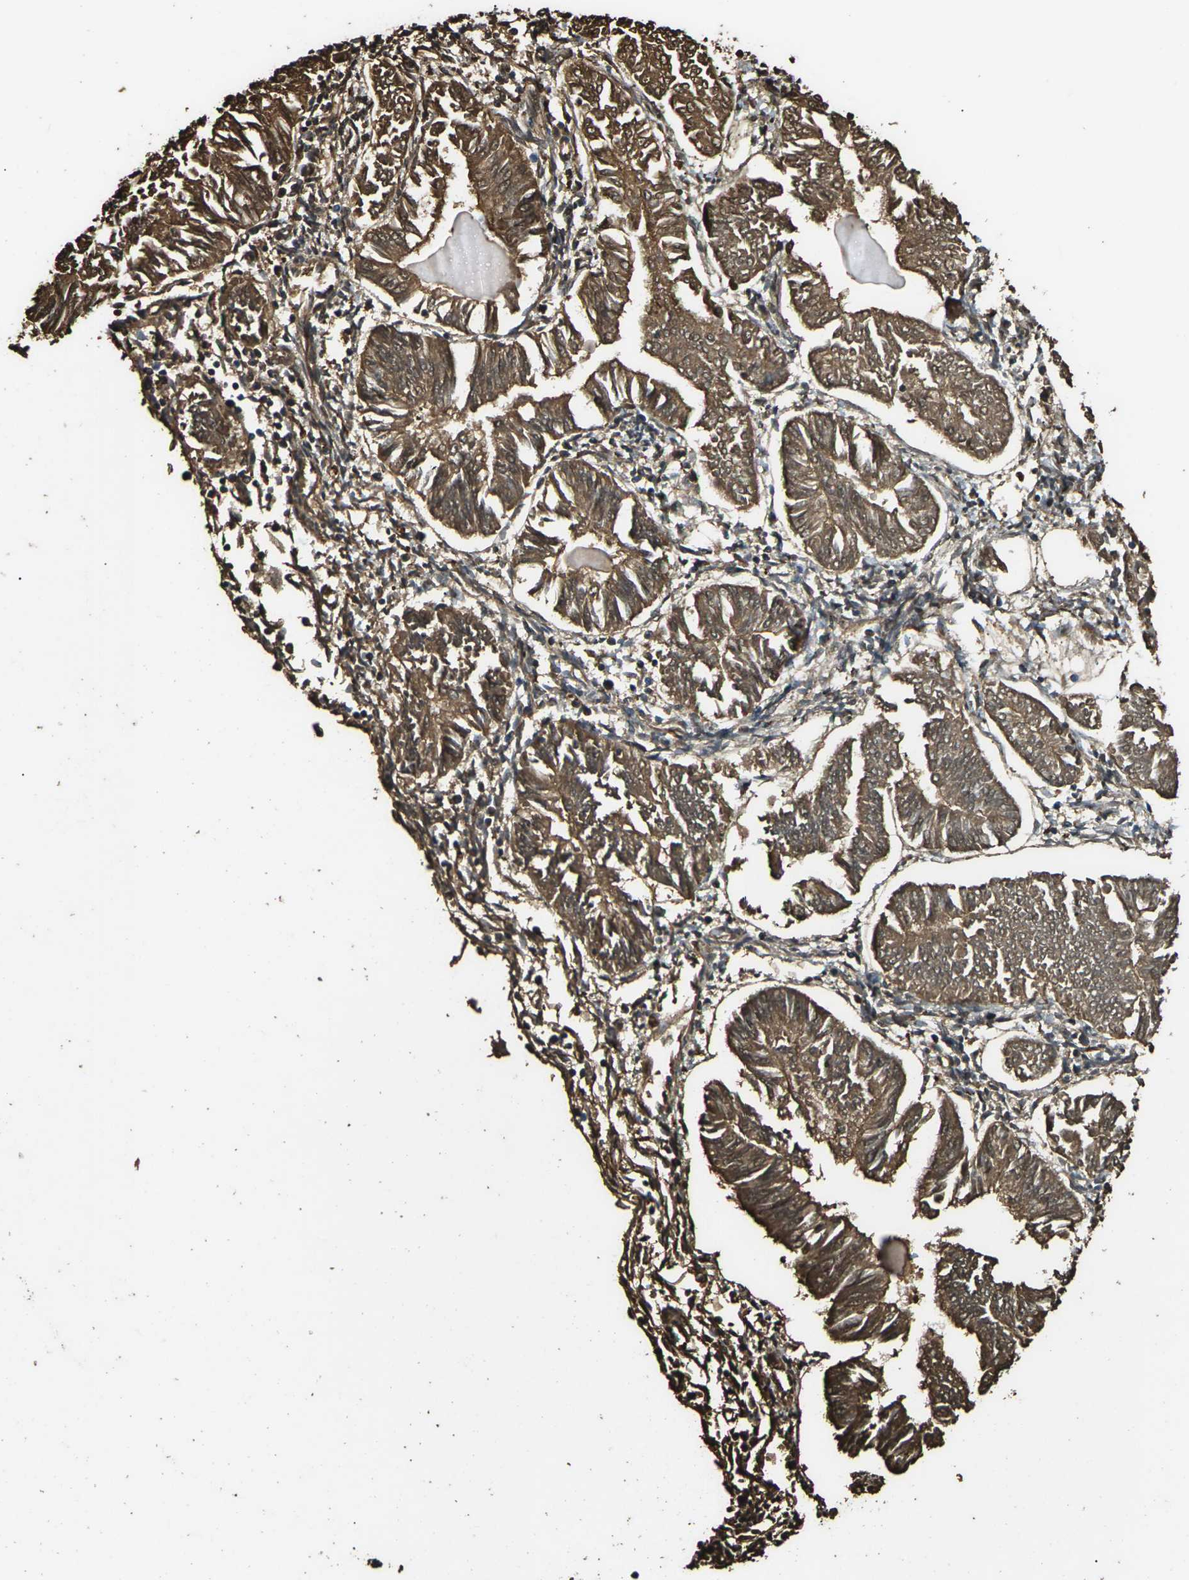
{"staining": {"intensity": "strong", "quantity": ">75%", "location": "cytoplasmic/membranous,nuclear"}, "tissue": "endometrial cancer", "cell_type": "Tumor cells", "image_type": "cancer", "snomed": [{"axis": "morphology", "description": "Adenocarcinoma, NOS"}, {"axis": "topography", "description": "Endometrium"}], "caption": "A photomicrograph of human adenocarcinoma (endometrial) stained for a protein reveals strong cytoplasmic/membranous and nuclear brown staining in tumor cells. Nuclei are stained in blue.", "gene": "CYP1B1", "patient": {"sex": "female", "age": 53}}